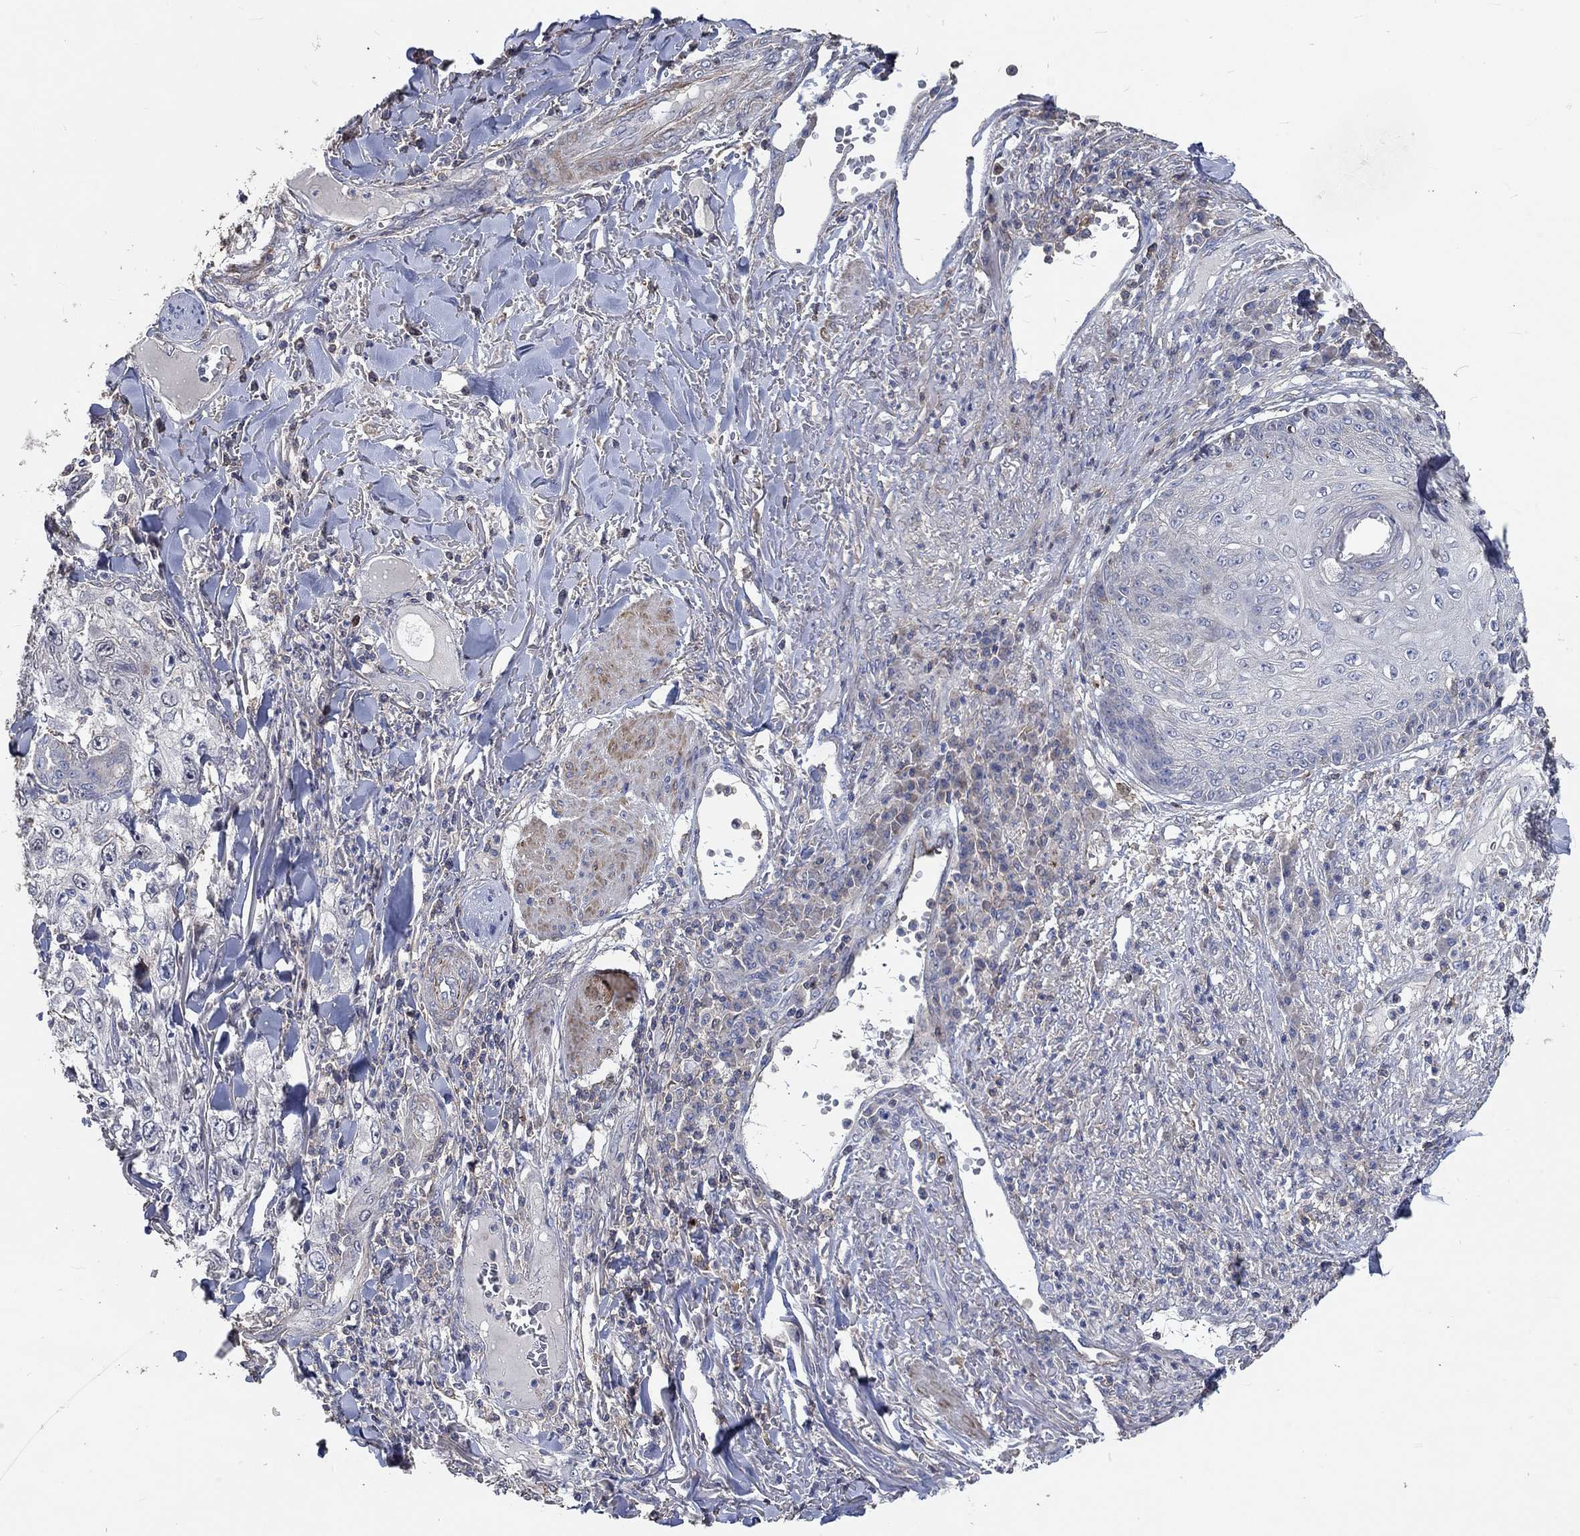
{"staining": {"intensity": "negative", "quantity": "none", "location": "none"}, "tissue": "skin cancer", "cell_type": "Tumor cells", "image_type": "cancer", "snomed": [{"axis": "morphology", "description": "Squamous cell carcinoma, NOS"}, {"axis": "topography", "description": "Skin"}], "caption": "This is an immunohistochemistry micrograph of human skin cancer (squamous cell carcinoma). There is no staining in tumor cells.", "gene": "TNFAIP8L3", "patient": {"sex": "male", "age": 82}}